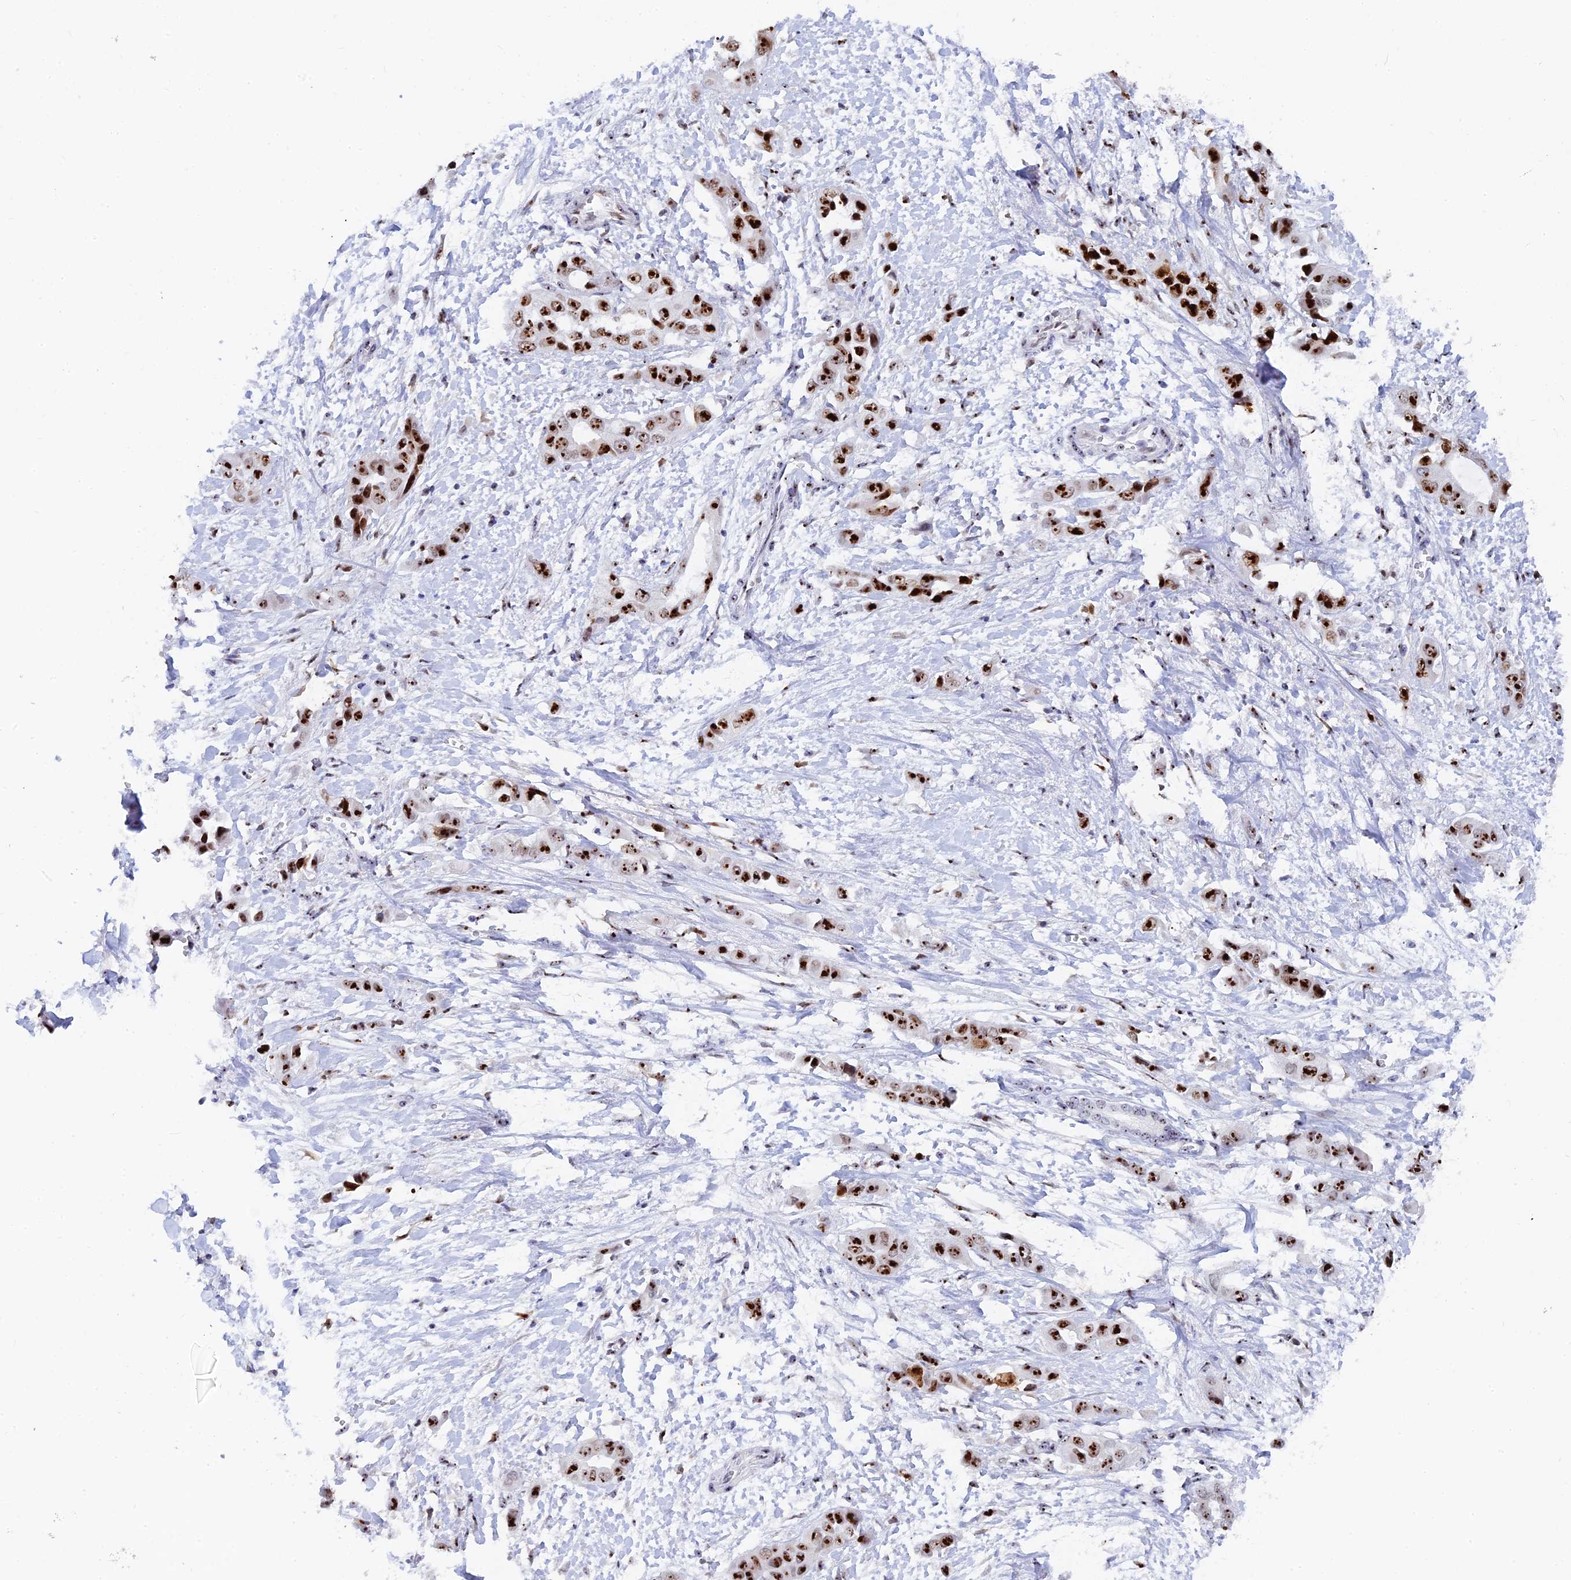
{"staining": {"intensity": "strong", "quantity": ">75%", "location": "nuclear"}, "tissue": "liver cancer", "cell_type": "Tumor cells", "image_type": "cancer", "snomed": [{"axis": "morphology", "description": "Cholangiocarcinoma"}, {"axis": "topography", "description": "Liver"}], "caption": "Liver cancer (cholangiocarcinoma) stained with immunohistochemistry displays strong nuclear positivity in about >75% of tumor cells.", "gene": "RSL1D1", "patient": {"sex": "female", "age": 52}}